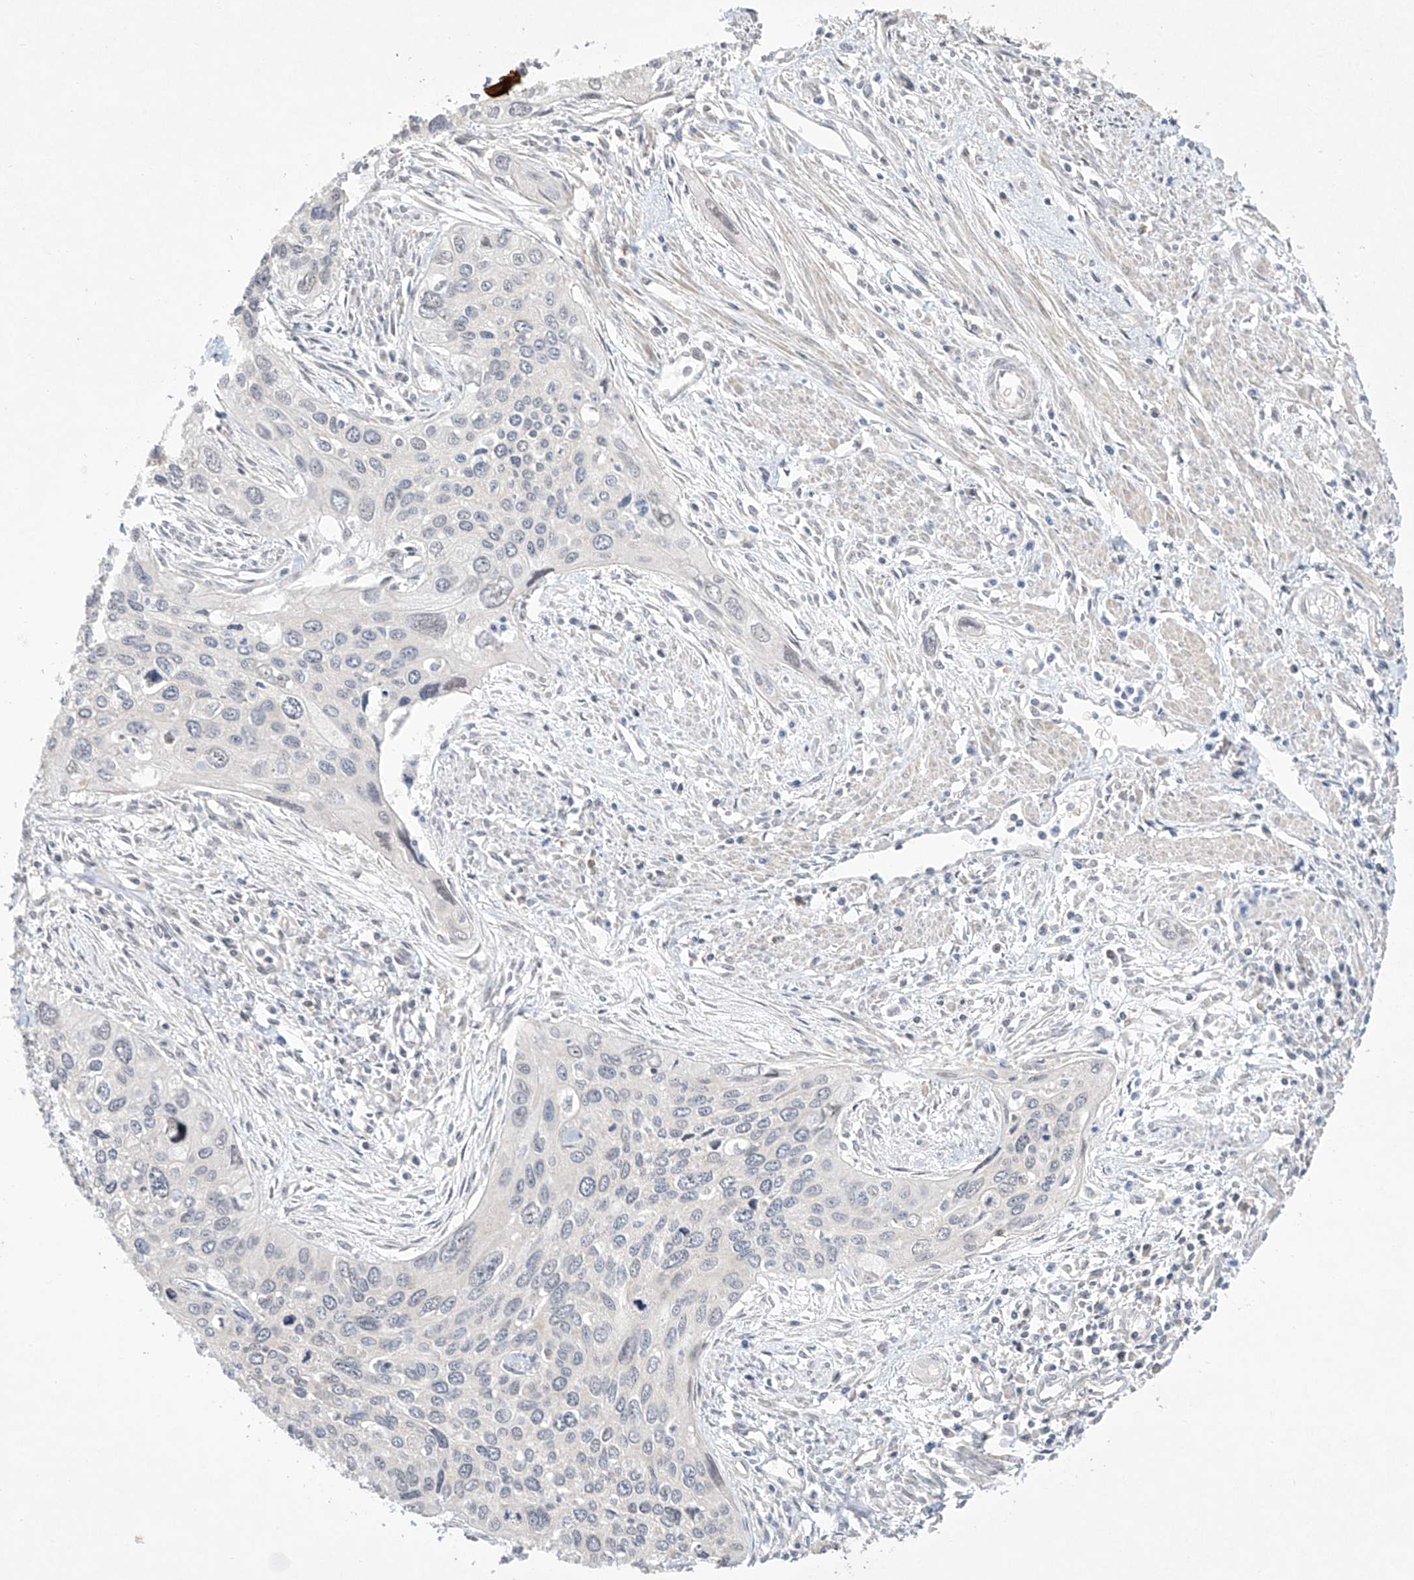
{"staining": {"intensity": "negative", "quantity": "none", "location": "none"}, "tissue": "cervical cancer", "cell_type": "Tumor cells", "image_type": "cancer", "snomed": [{"axis": "morphology", "description": "Squamous cell carcinoma, NOS"}, {"axis": "topography", "description": "Cervix"}], "caption": "Human cervical cancer stained for a protein using immunohistochemistry reveals no positivity in tumor cells.", "gene": "TASP1", "patient": {"sex": "female", "age": 55}}